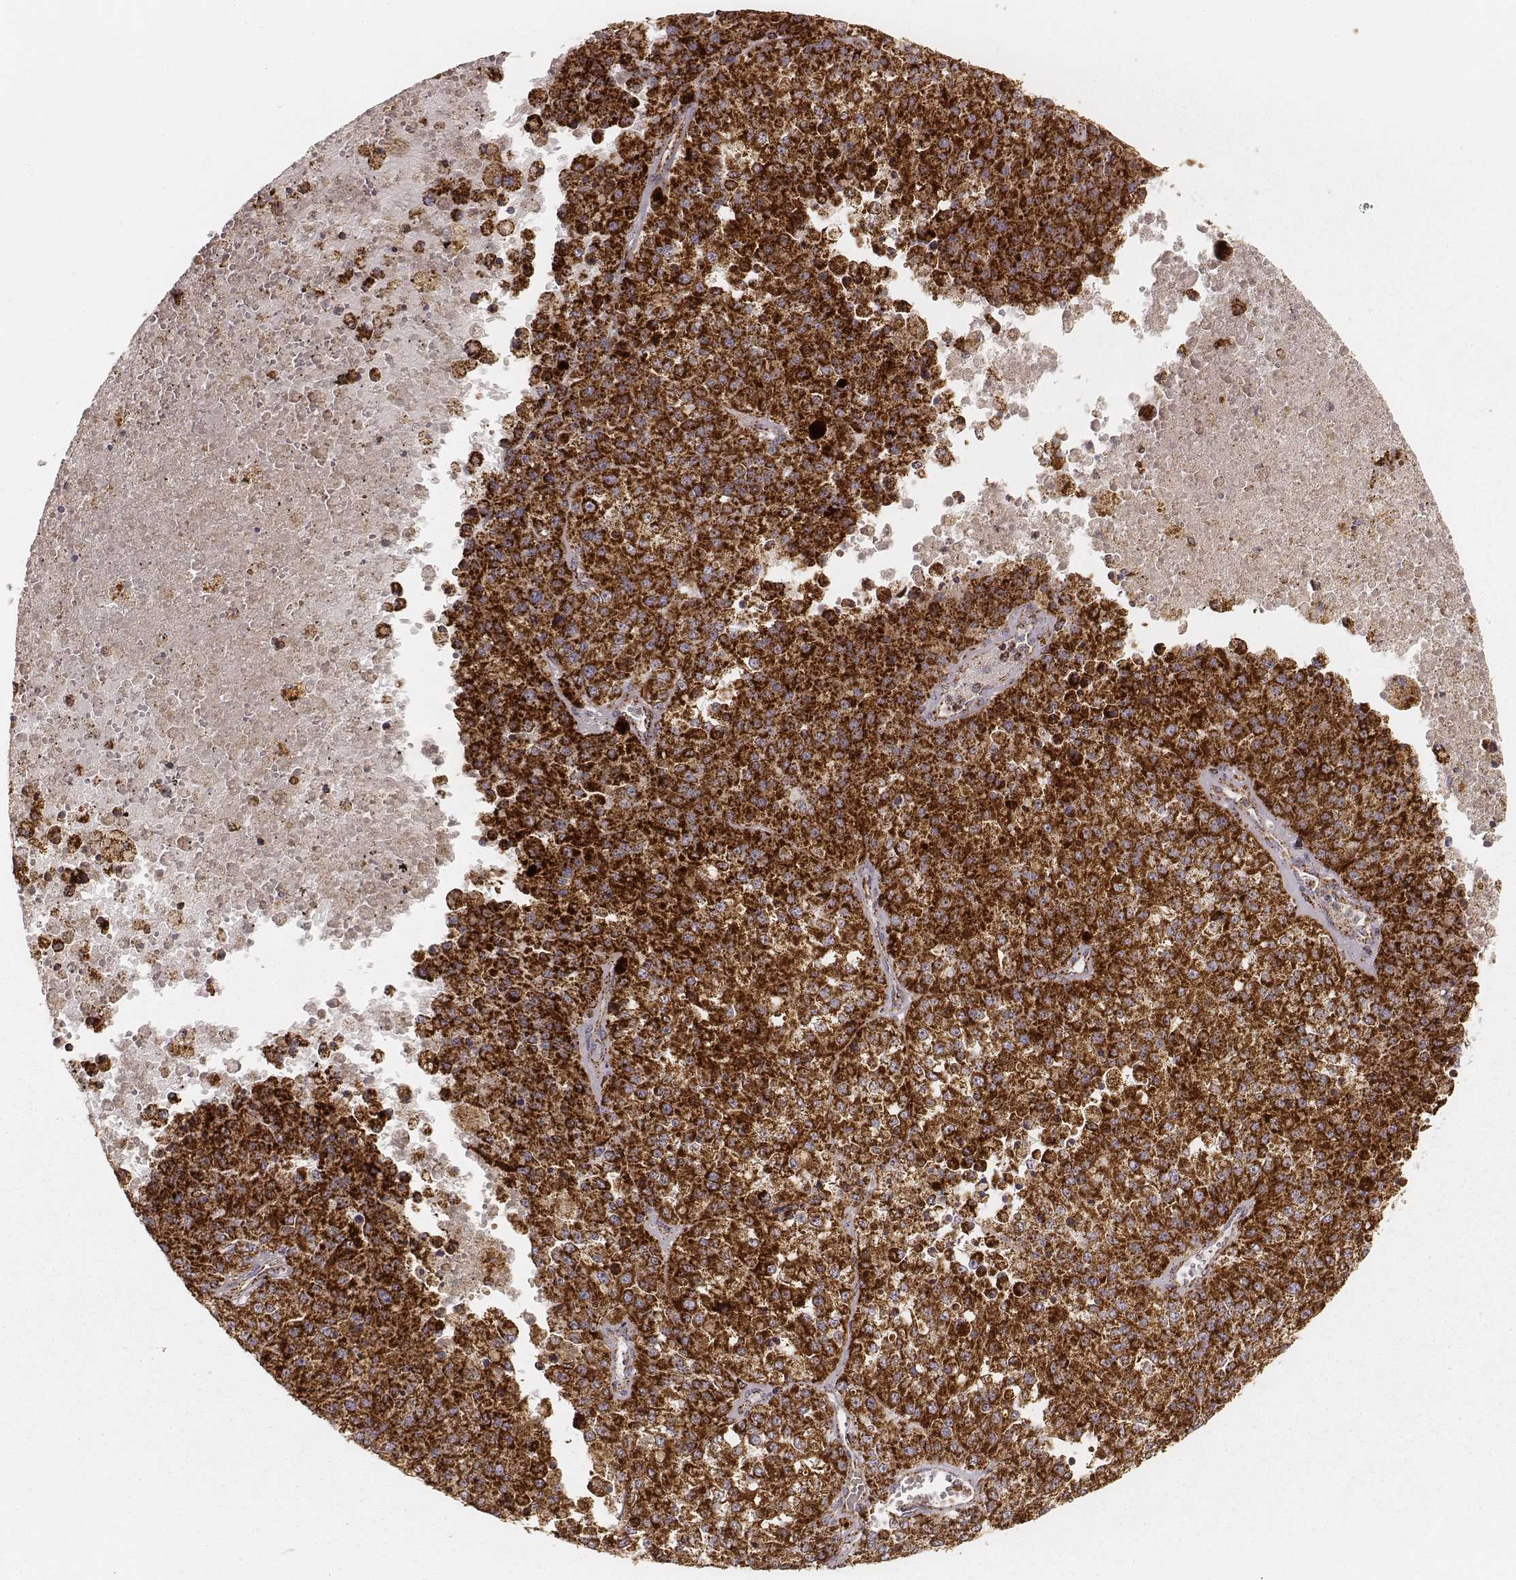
{"staining": {"intensity": "strong", "quantity": ">75%", "location": "cytoplasmic/membranous"}, "tissue": "melanoma", "cell_type": "Tumor cells", "image_type": "cancer", "snomed": [{"axis": "morphology", "description": "Malignant melanoma, Metastatic site"}, {"axis": "topography", "description": "Lymph node"}], "caption": "A brown stain labels strong cytoplasmic/membranous positivity of a protein in malignant melanoma (metastatic site) tumor cells. (IHC, brightfield microscopy, high magnification).", "gene": "CS", "patient": {"sex": "female", "age": 64}}